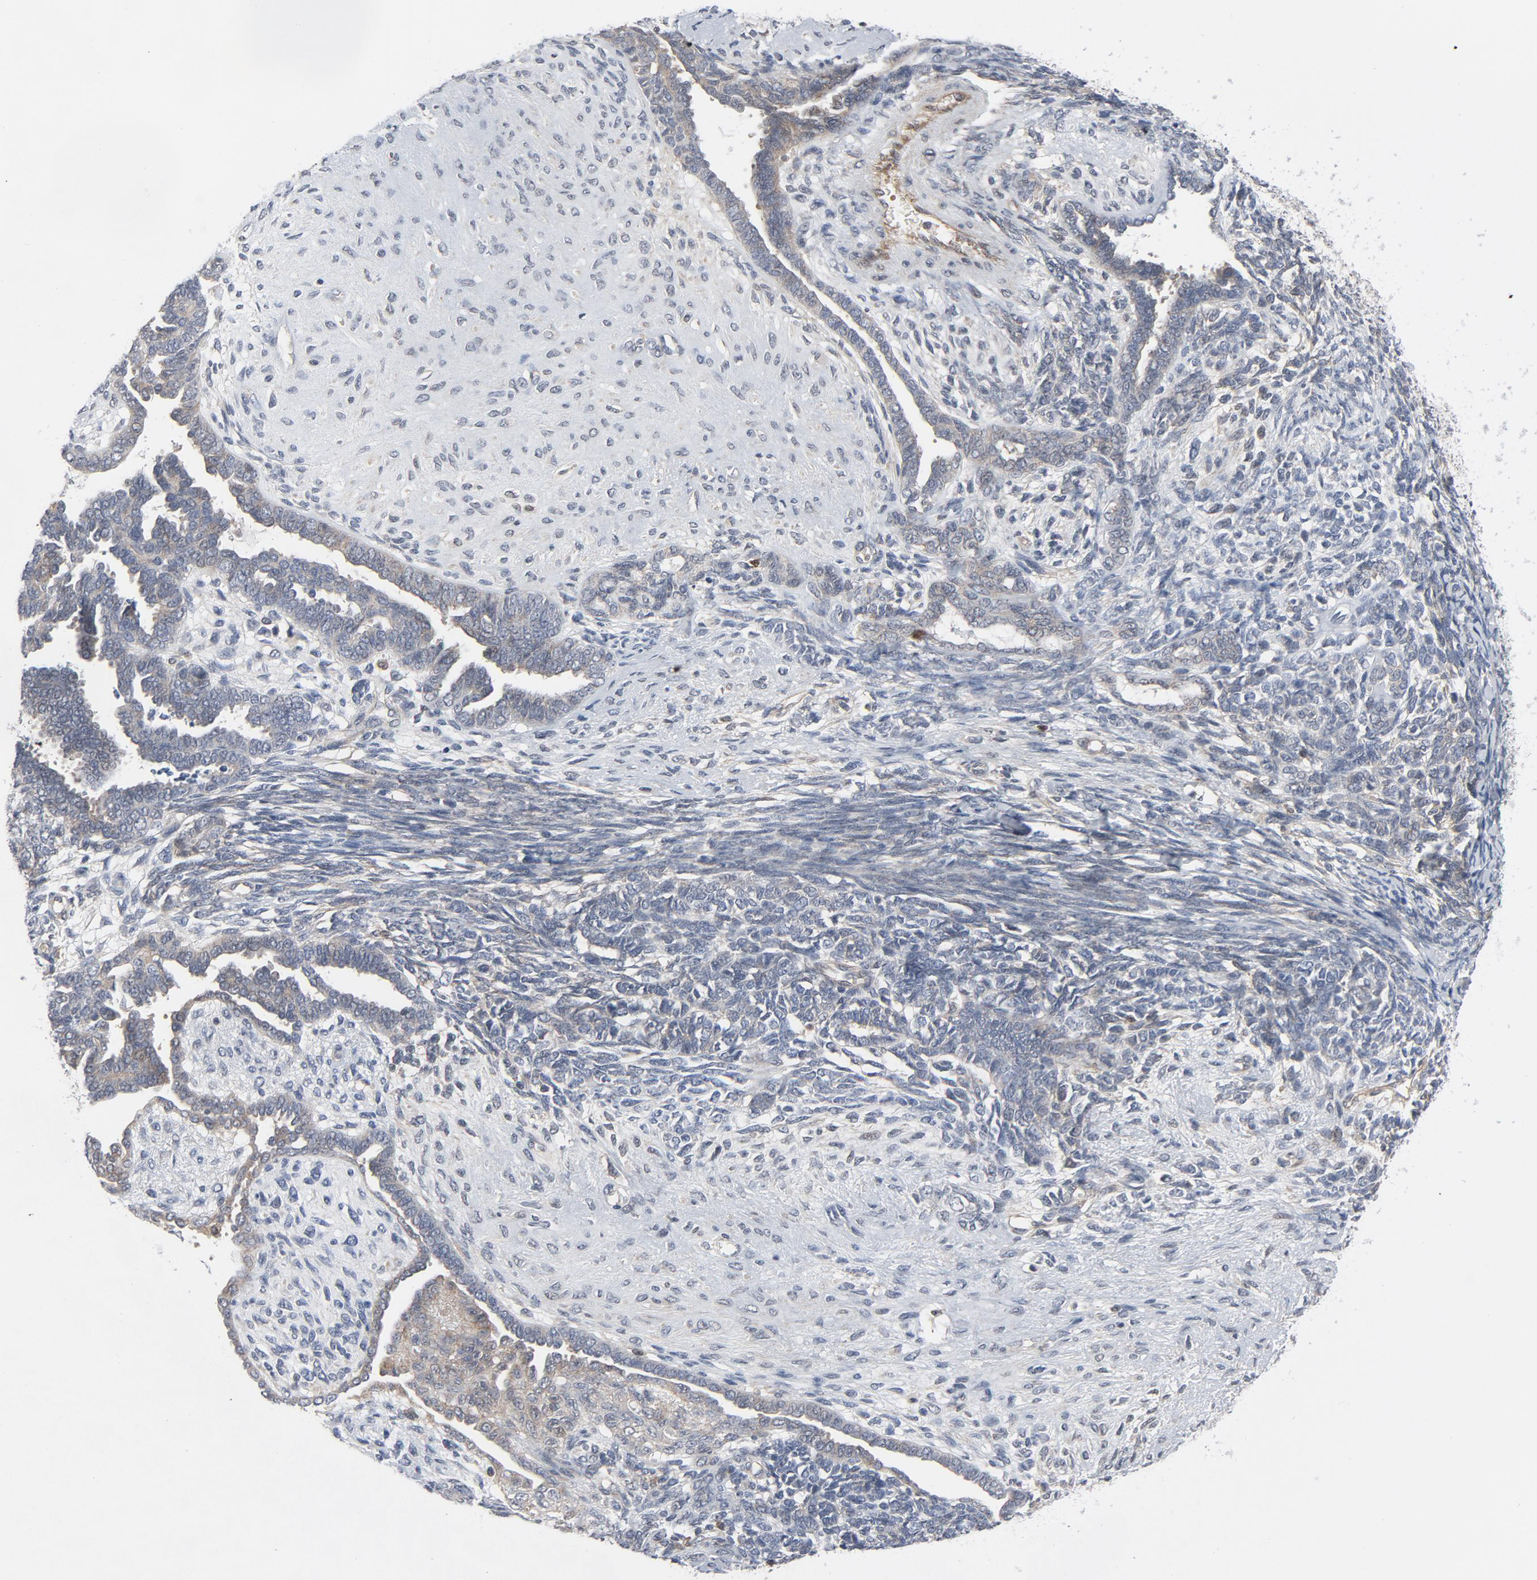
{"staining": {"intensity": "weak", "quantity": "<25%", "location": "cytoplasmic/membranous"}, "tissue": "endometrial cancer", "cell_type": "Tumor cells", "image_type": "cancer", "snomed": [{"axis": "morphology", "description": "Neoplasm, malignant, NOS"}, {"axis": "topography", "description": "Endometrium"}], "caption": "This photomicrograph is of endometrial cancer stained with immunohistochemistry to label a protein in brown with the nuclei are counter-stained blue. There is no expression in tumor cells.", "gene": "TRADD", "patient": {"sex": "female", "age": 74}}